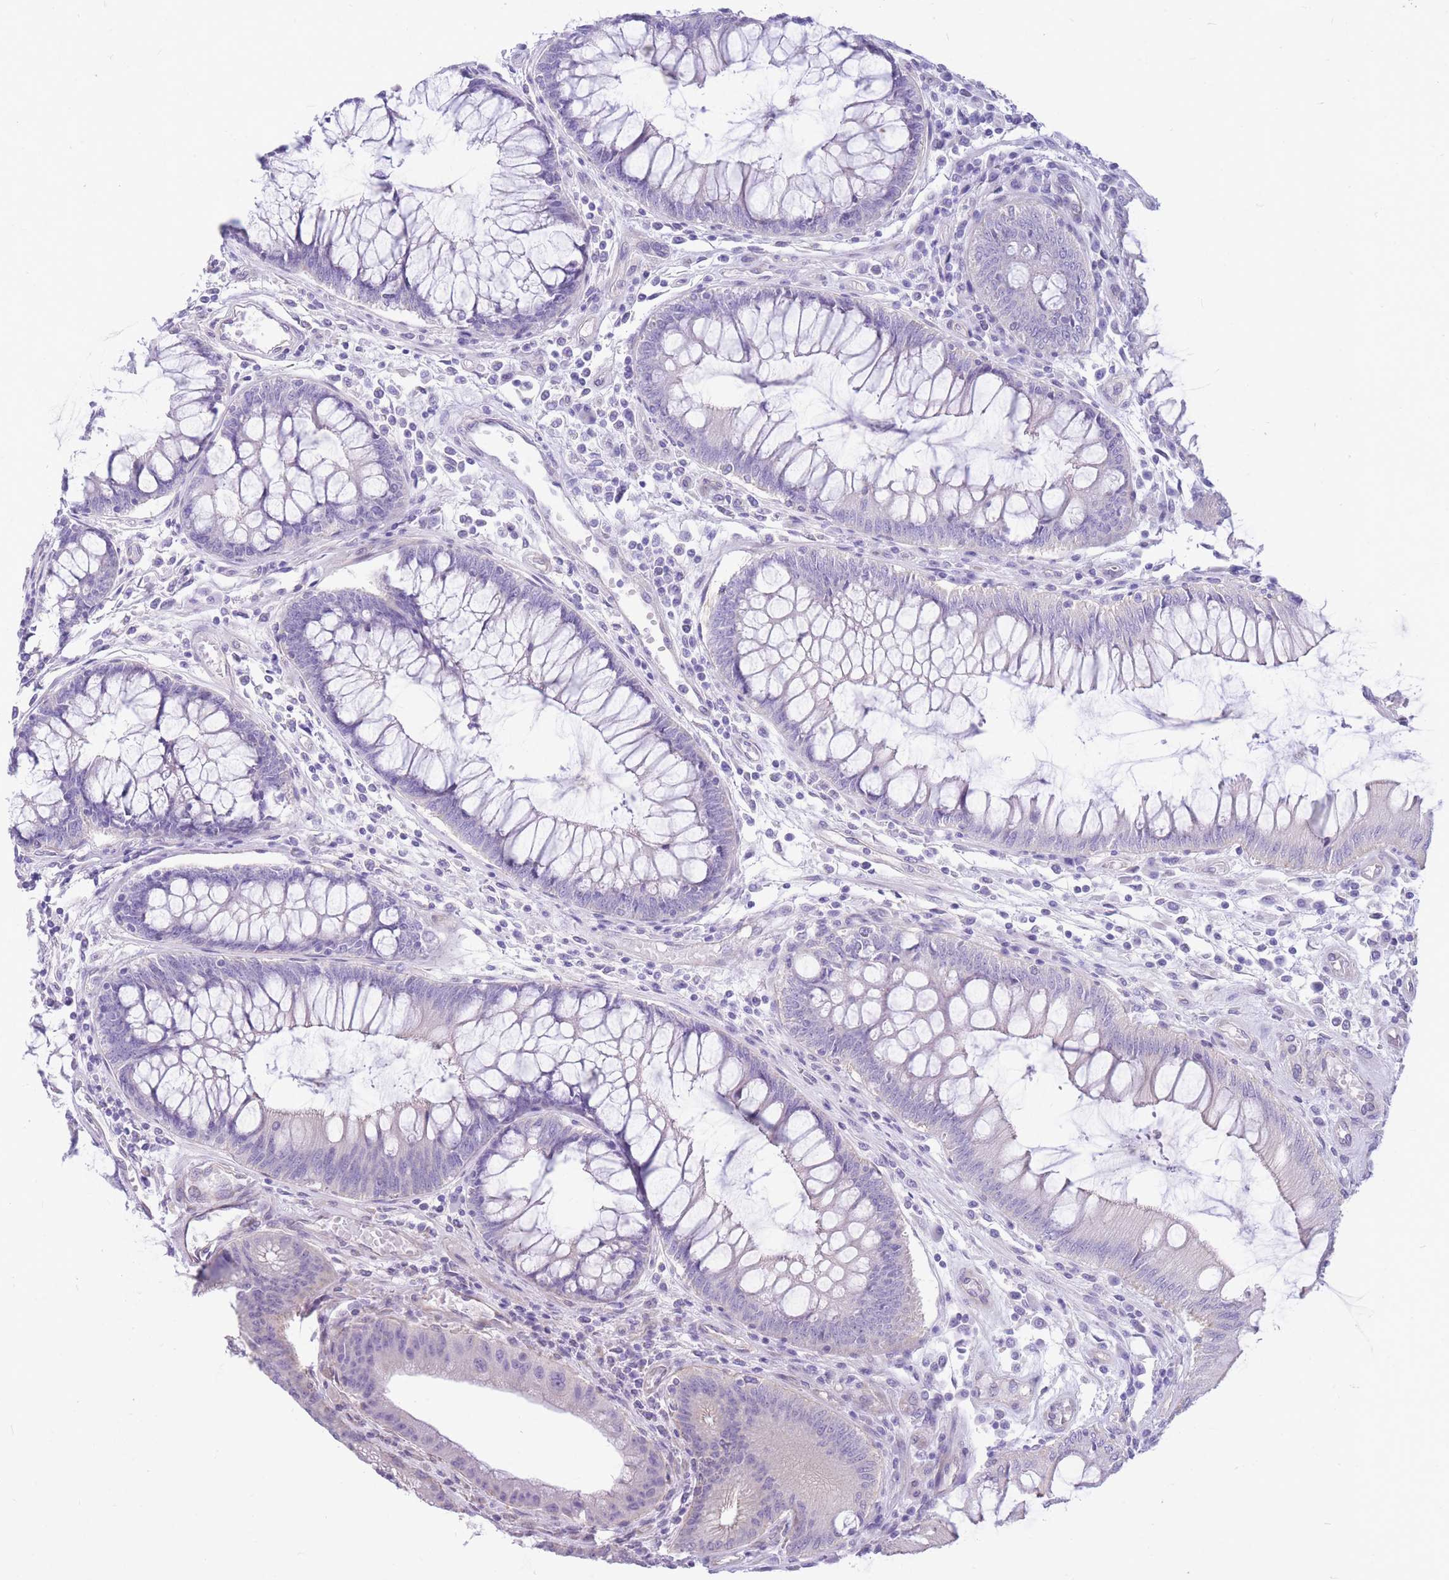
{"staining": {"intensity": "negative", "quantity": "none", "location": "none"}, "tissue": "colorectal cancer", "cell_type": "Tumor cells", "image_type": "cancer", "snomed": [{"axis": "morphology", "description": "Adenocarcinoma, NOS"}, {"axis": "topography", "description": "Colon"}], "caption": "Tumor cells are negative for protein expression in human adenocarcinoma (colorectal). (DAB immunohistochemistry with hematoxylin counter stain).", "gene": "ZNF311", "patient": {"sex": "female", "age": 67}}